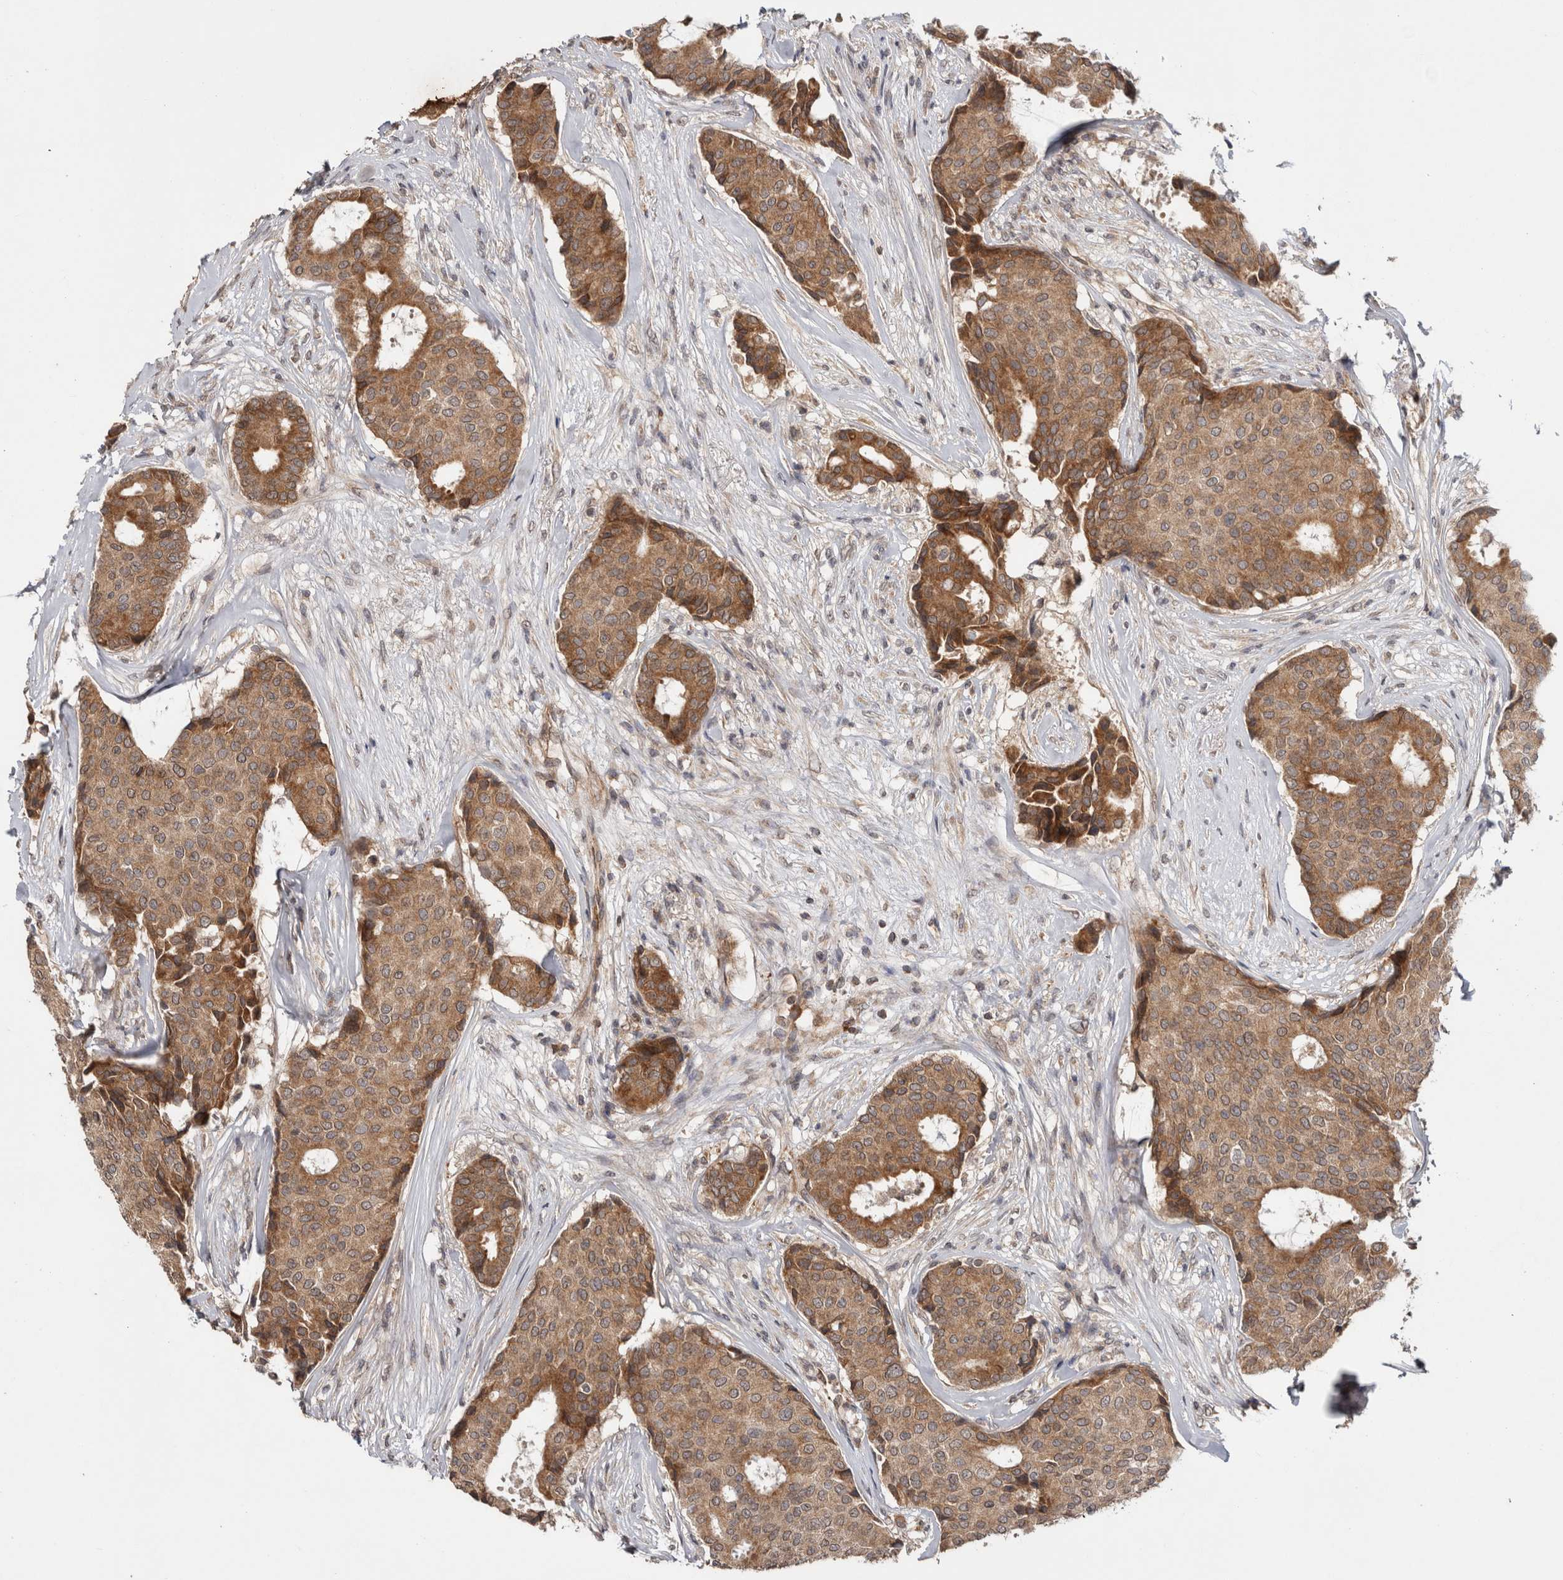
{"staining": {"intensity": "moderate", "quantity": ">75%", "location": "cytoplasmic/membranous"}, "tissue": "breast cancer", "cell_type": "Tumor cells", "image_type": "cancer", "snomed": [{"axis": "morphology", "description": "Duct carcinoma"}, {"axis": "topography", "description": "Breast"}], "caption": "Moderate cytoplasmic/membranous positivity is present in approximately >75% of tumor cells in intraductal carcinoma (breast).", "gene": "HMOX2", "patient": {"sex": "female", "age": 75}}